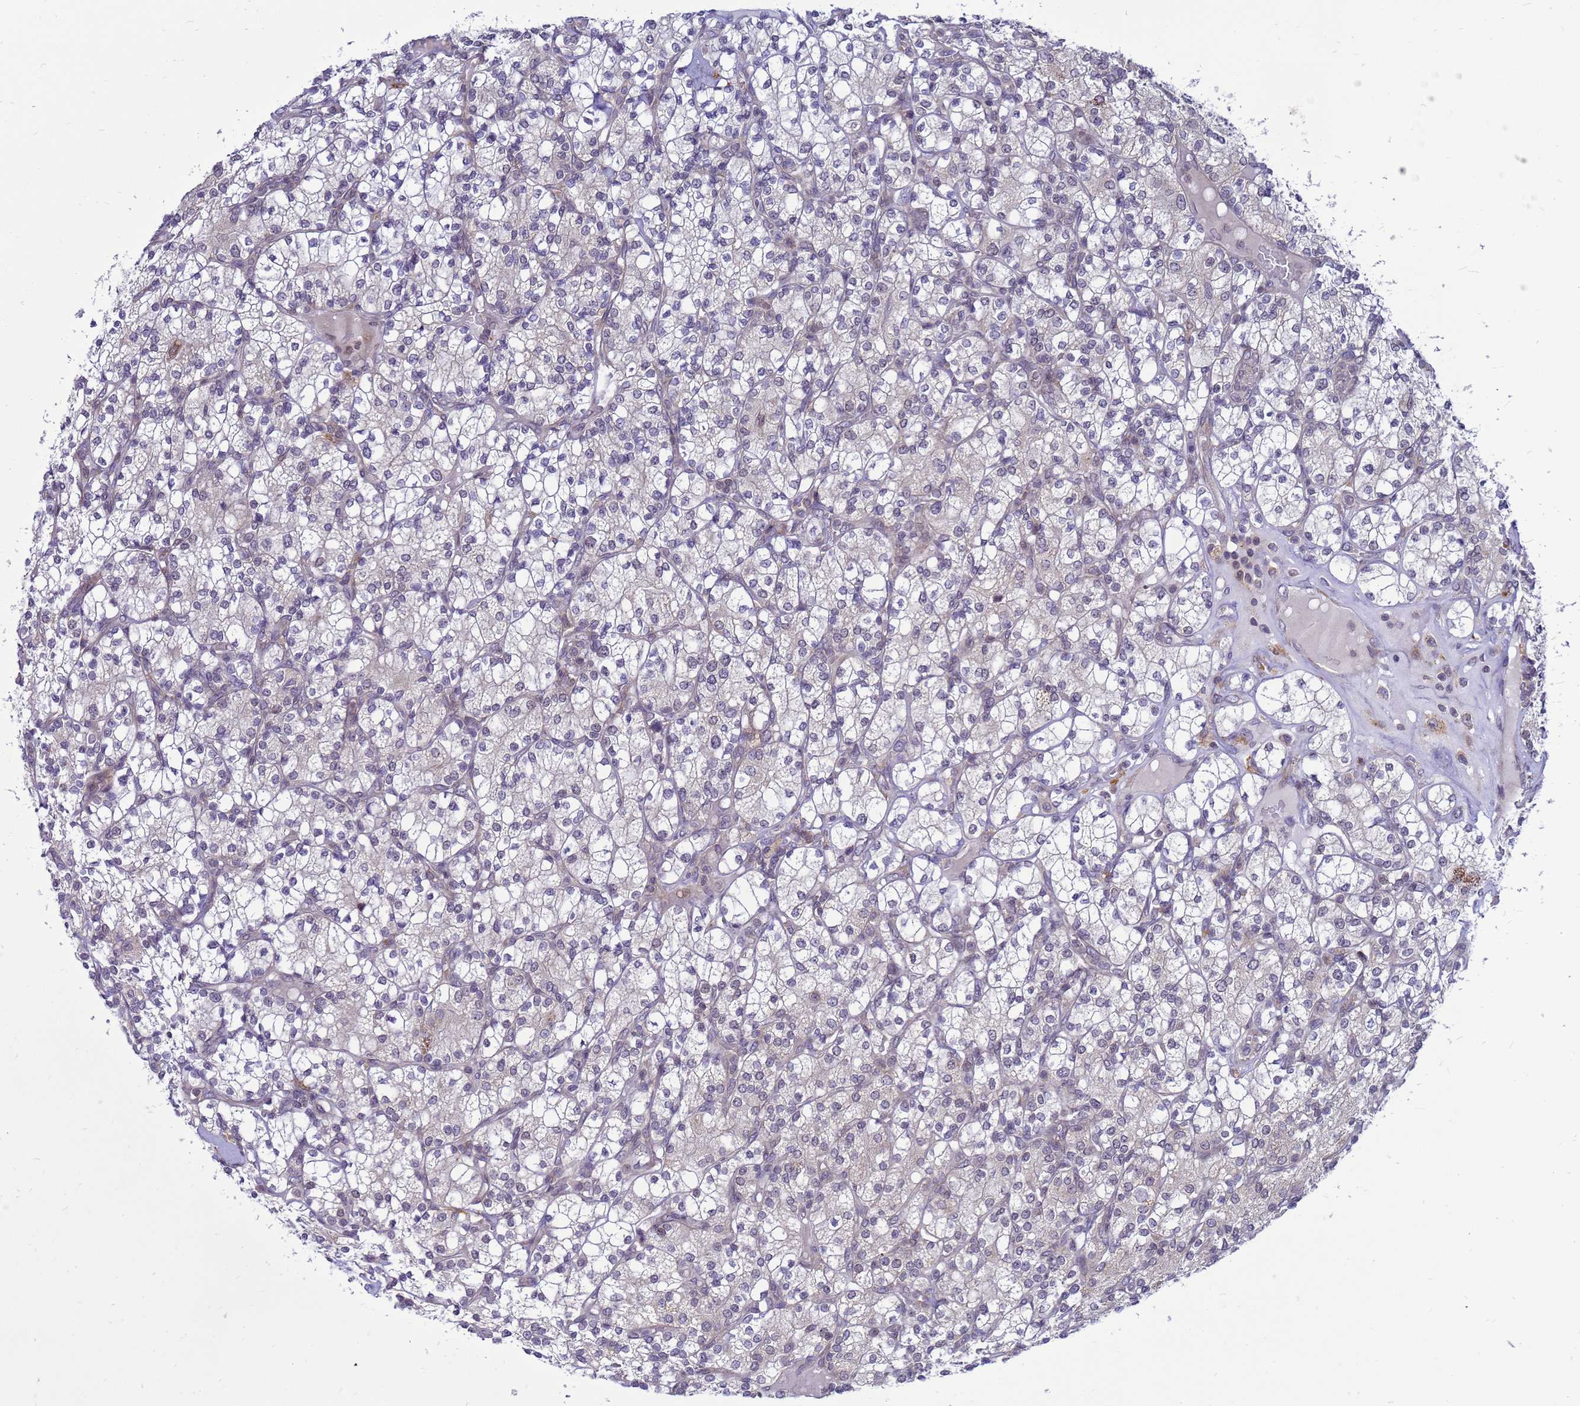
{"staining": {"intensity": "negative", "quantity": "none", "location": "none"}, "tissue": "renal cancer", "cell_type": "Tumor cells", "image_type": "cancer", "snomed": [{"axis": "morphology", "description": "Adenocarcinoma, NOS"}, {"axis": "topography", "description": "Kidney"}], "caption": "The micrograph exhibits no significant expression in tumor cells of renal cancer (adenocarcinoma).", "gene": "C12orf43", "patient": {"sex": "male", "age": 77}}